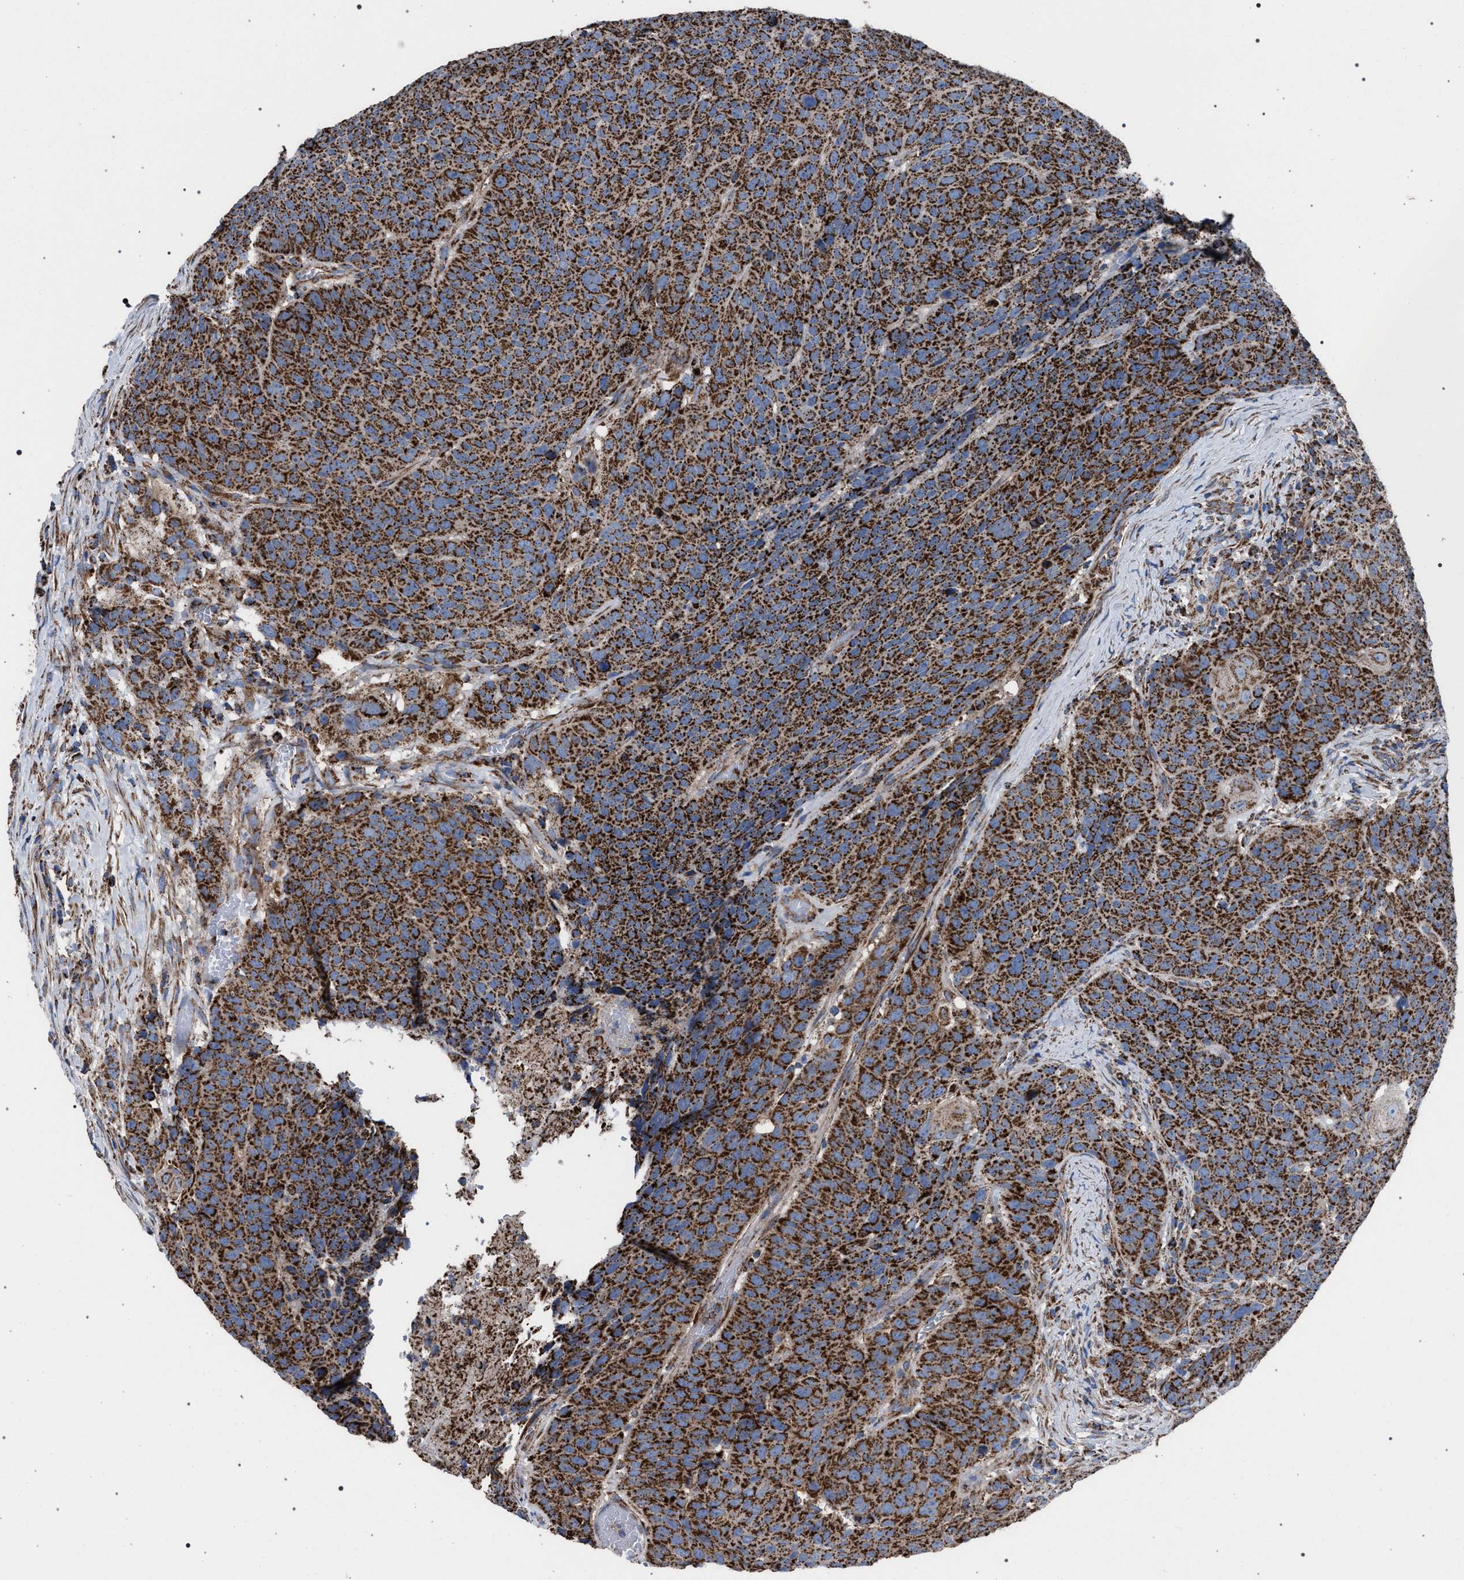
{"staining": {"intensity": "strong", "quantity": ">75%", "location": "cytoplasmic/membranous"}, "tissue": "head and neck cancer", "cell_type": "Tumor cells", "image_type": "cancer", "snomed": [{"axis": "morphology", "description": "Squamous cell carcinoma, NOS"}, {"axis": "topography", "description": "Head-Neck"}], "caption": "A photomicrograph showing strong cytoplasmic/membranous staining in approximately >75% of tumor cells in head and neck cancer, as visualized by brown immunohistochemical staining.", "gene": "VPS13A", "patient": {"sex": "male", "age": 66}}